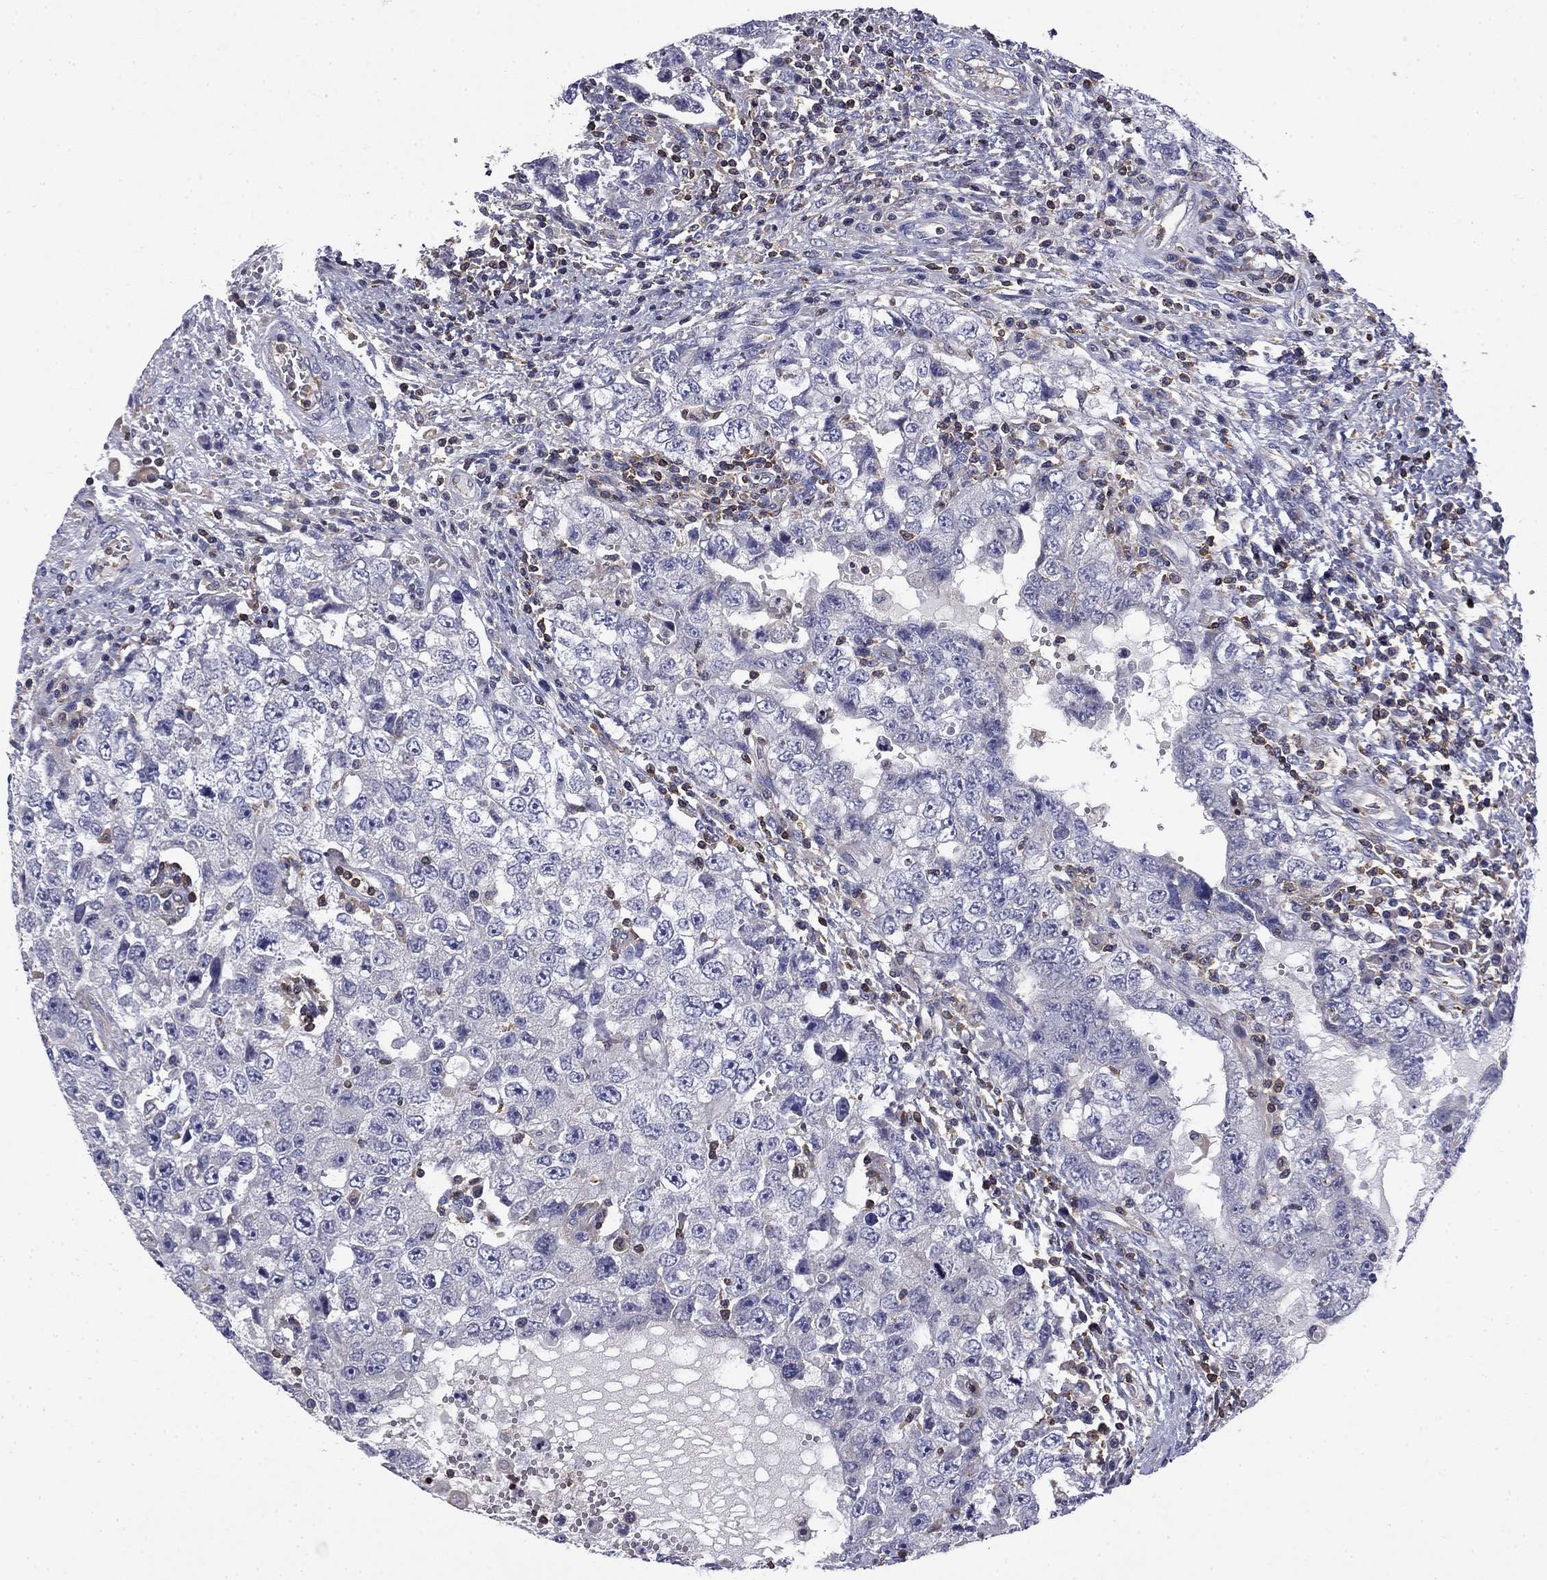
{"staining": {"intensity": "negative", "quantity": "none", "location": "none"}, "tissue": "testis cancer", "cell_type": "Tumor cells", "image_type": "cancer", "snomed": [{"axis": "morphology", "description": "Carcinoma, Embryonal, NOS"}, {"axis": "topography", "description": "Testis"}], "caption": "A high-resolution histopathology image shows immunohistochemistry staining of testis cancer (embryonal carcinoma), which demonstrates no significant expression in tumor cells.", "gene": "ARHGAP45", "patient": {"sex": "male", "age": 26}}